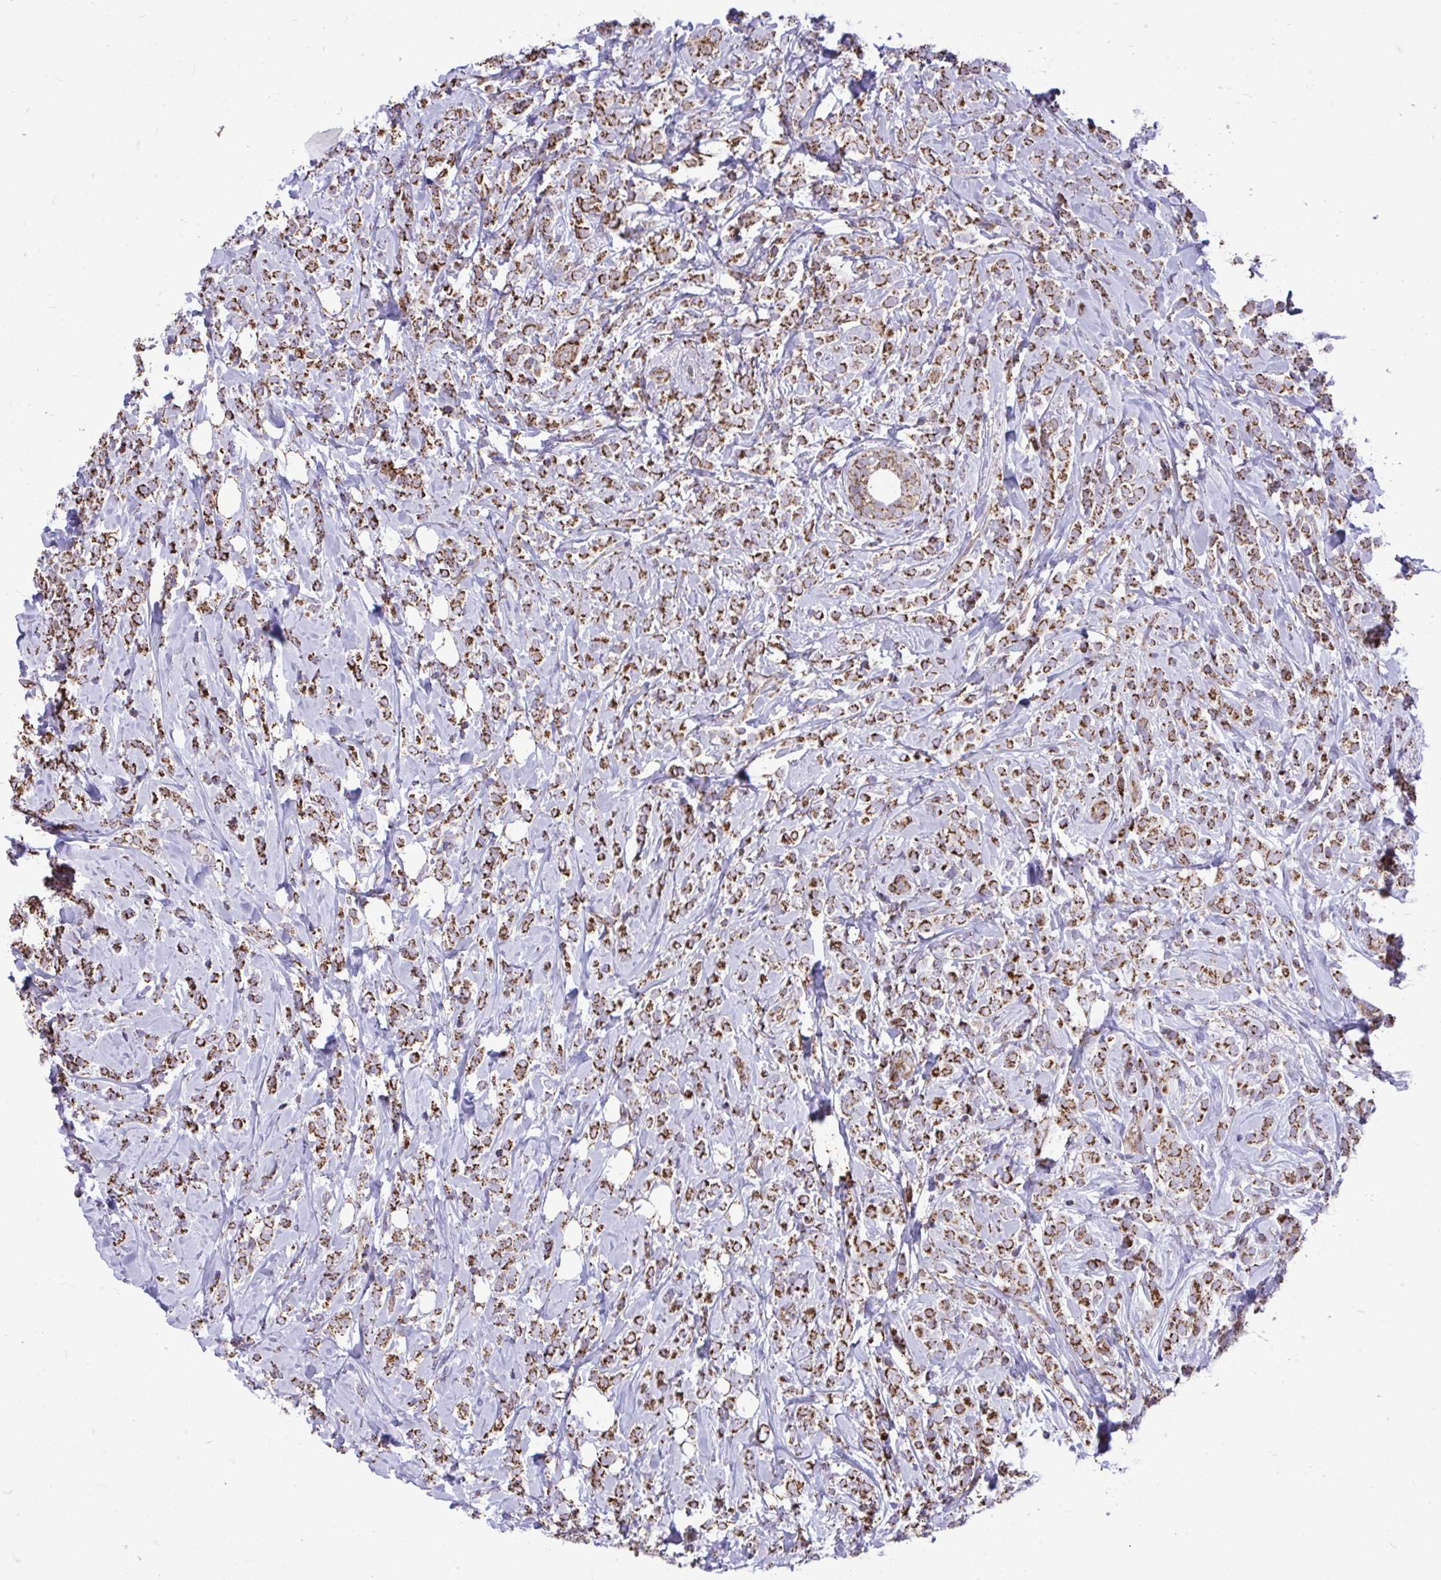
{"staining": {"intensity": "moderate", "quantity": ">75%", "location": "cytoplasmic/membranous"}, "tissue": "breast cancer", "cell_type": "Tumor cells", "image_type": "cancer", "snomed": [{"axis": "morphology", "description": "Lobular carcinoma"}, {"axis": "topography", "description": "Breast"}], "caption": "Breast lobular carcinoma stained with DAB (3,3'-diaminobenzidine) IHC exhibits medium levels of moderate cytoplasmic/membranous staining in about >75% of tumor cells.", "gene": "UBE2C", "patient": {"sex": "female", "age": 49}}